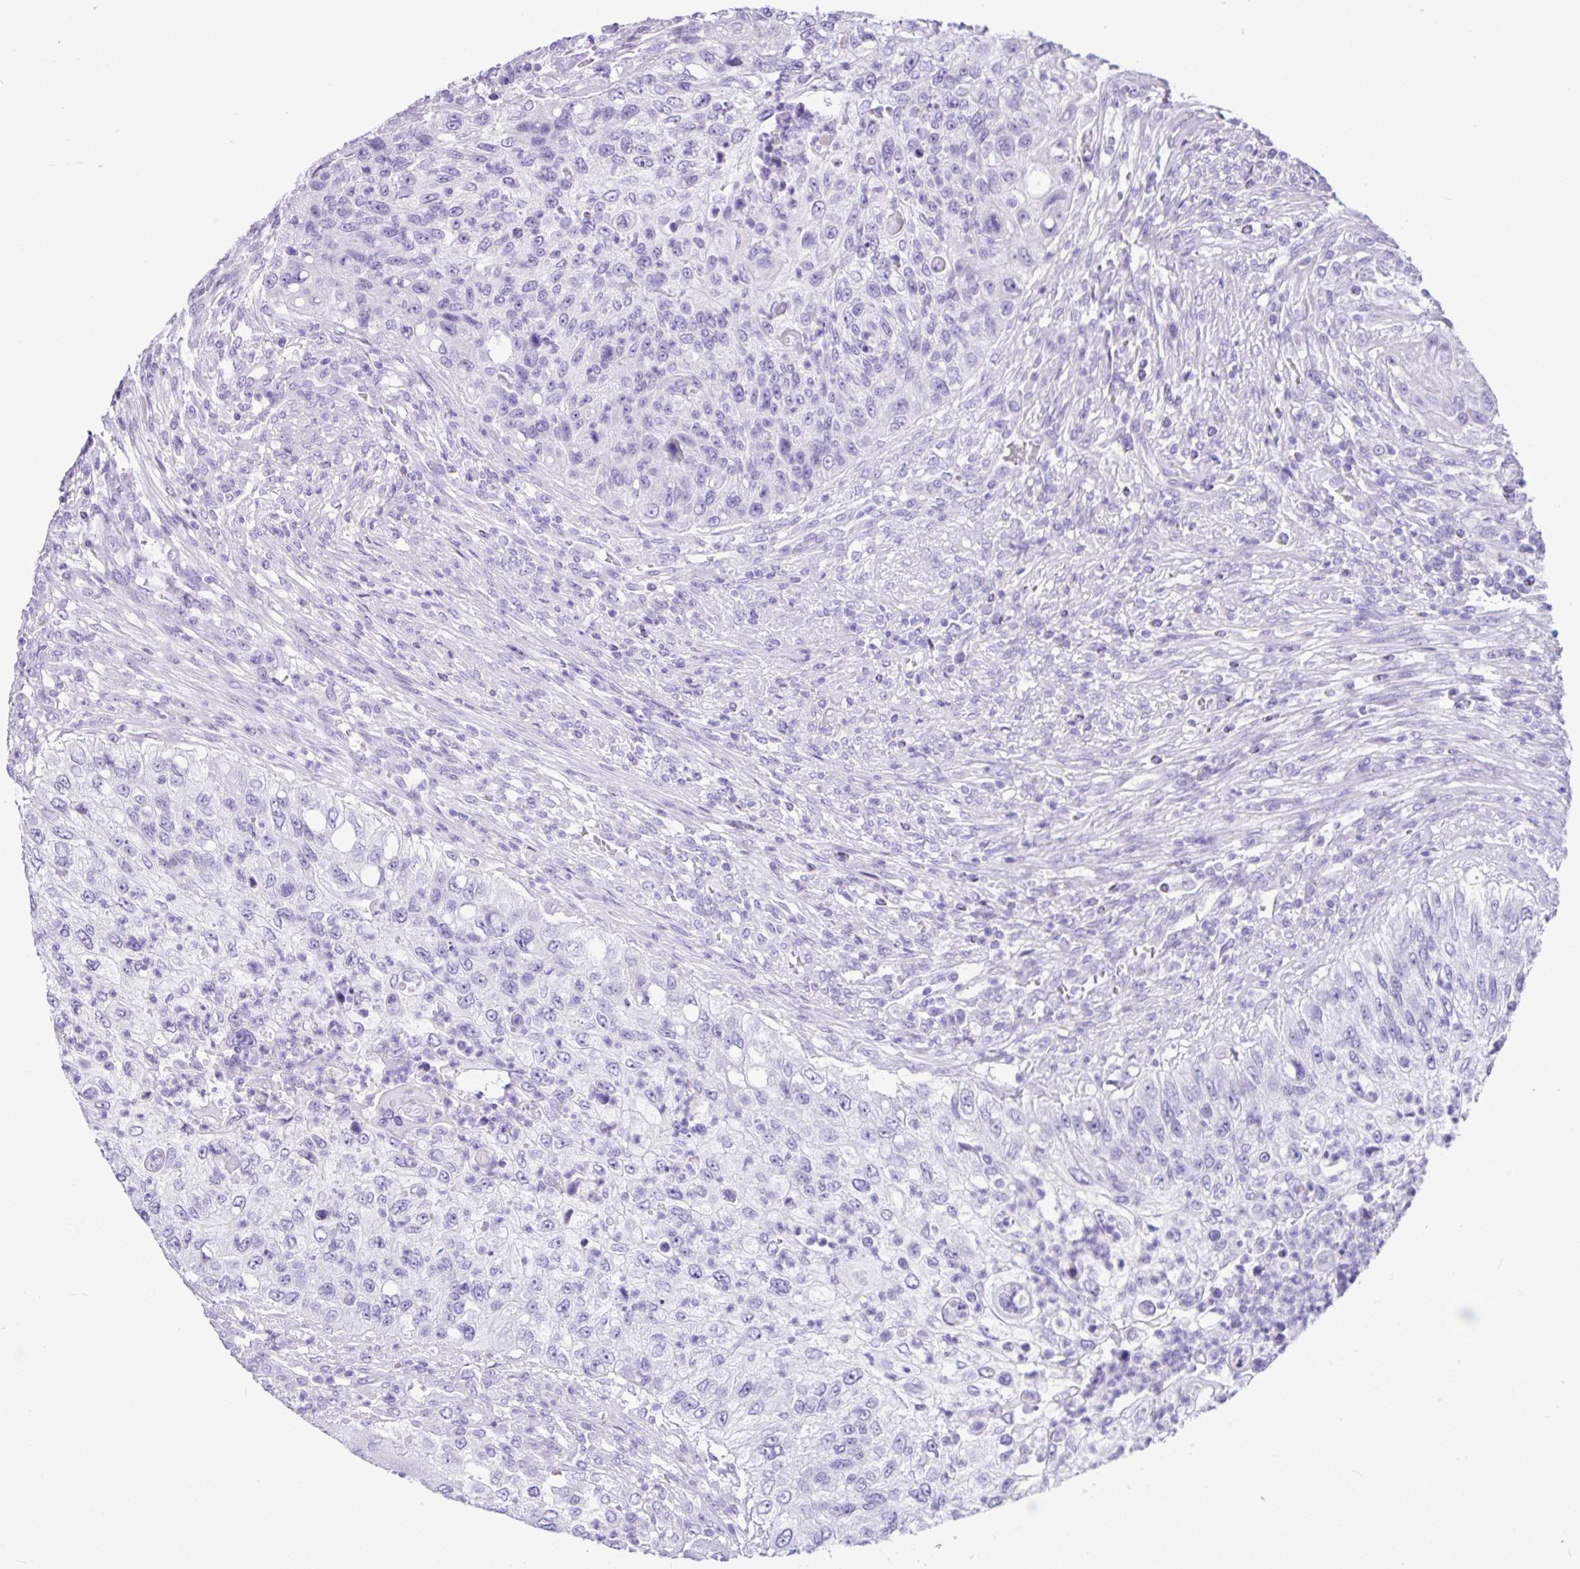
{"staining": {"intensity": "negative", "quantity": "none", "location": "none"}, "tissue": "urothelial cancer", "cell_type": "Tumor cells", "image_type": "cancer", "snomed": [{"axis": "morphology", "description": "Urothelial carcinoma, High grade"}, {"axis": "topography", "description": "Urinary bladder"}], "caption": "The histopathology image displays no staining of tumor cells in high-grade urothelial carcinoma. (Brightfield microscopy of DAB immunohistochemistry at high magnification).", "gene": "ZG16", "patient": {"sex": "female", "age": 60}}